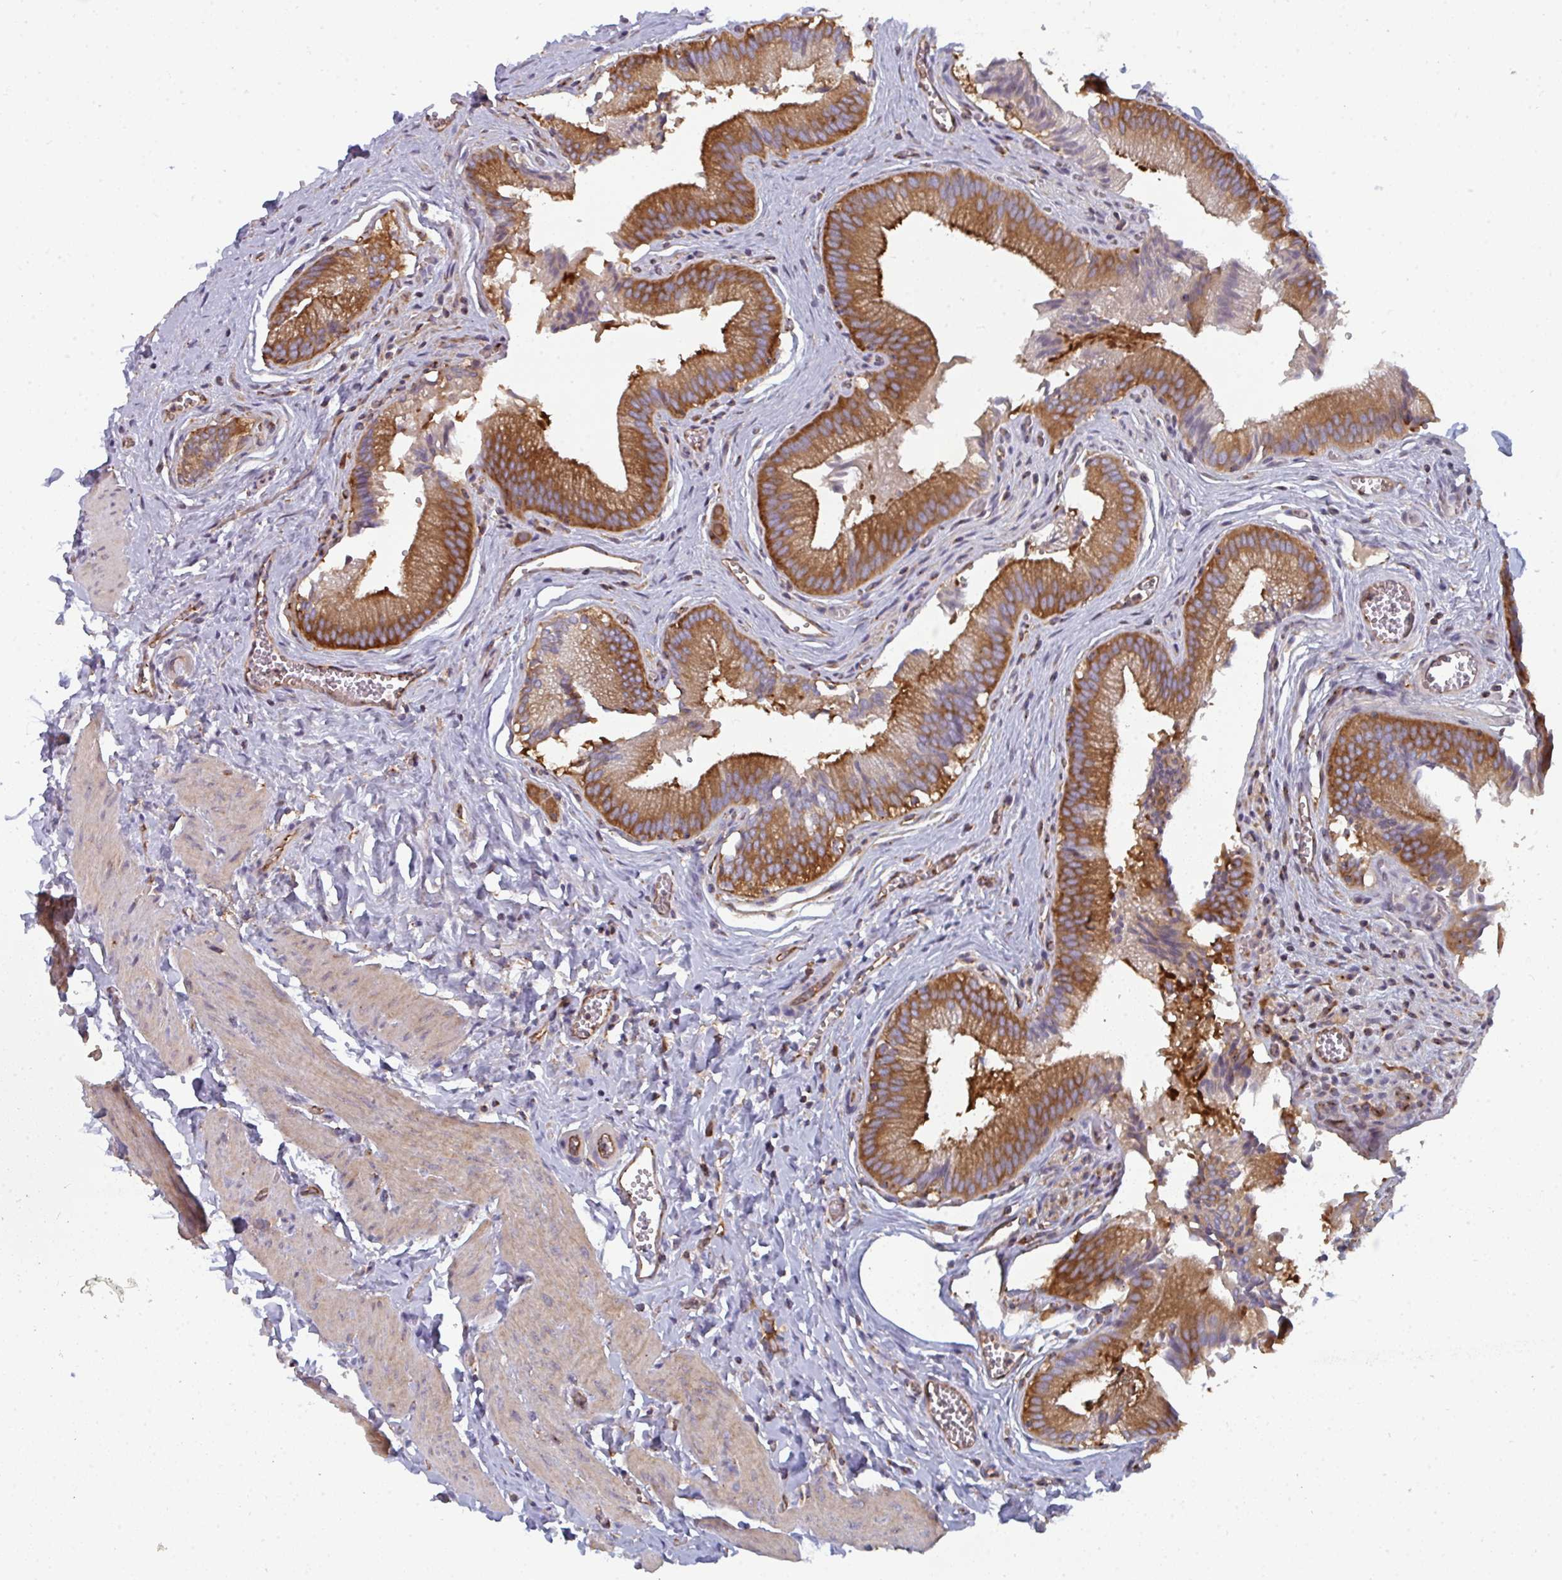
{"staining": {"intensity": "strong", "quantity": ">75%", "location": "cytoplasmic/membranous"}, "tissue": "gallbladder", "cell_type": "Glandular cells", "image_type": "normal", "snomed": [{"axis": "morphology", "description": "Normal tissue, NOS"}, {"axis": "topography", "description": "Gallbladder"}], "caption": "Protein expression analysis of normal human gallbladder reveals strong cytoplasmic/membranous positivity in about >75% of glandular cells. Using DAB (brown) and hematoxylin (blue) stains, captured at high magnification using brightfield microscopy.", "gene": "DYNC1I2", "patient": {"sex": "male", "age": 17}}